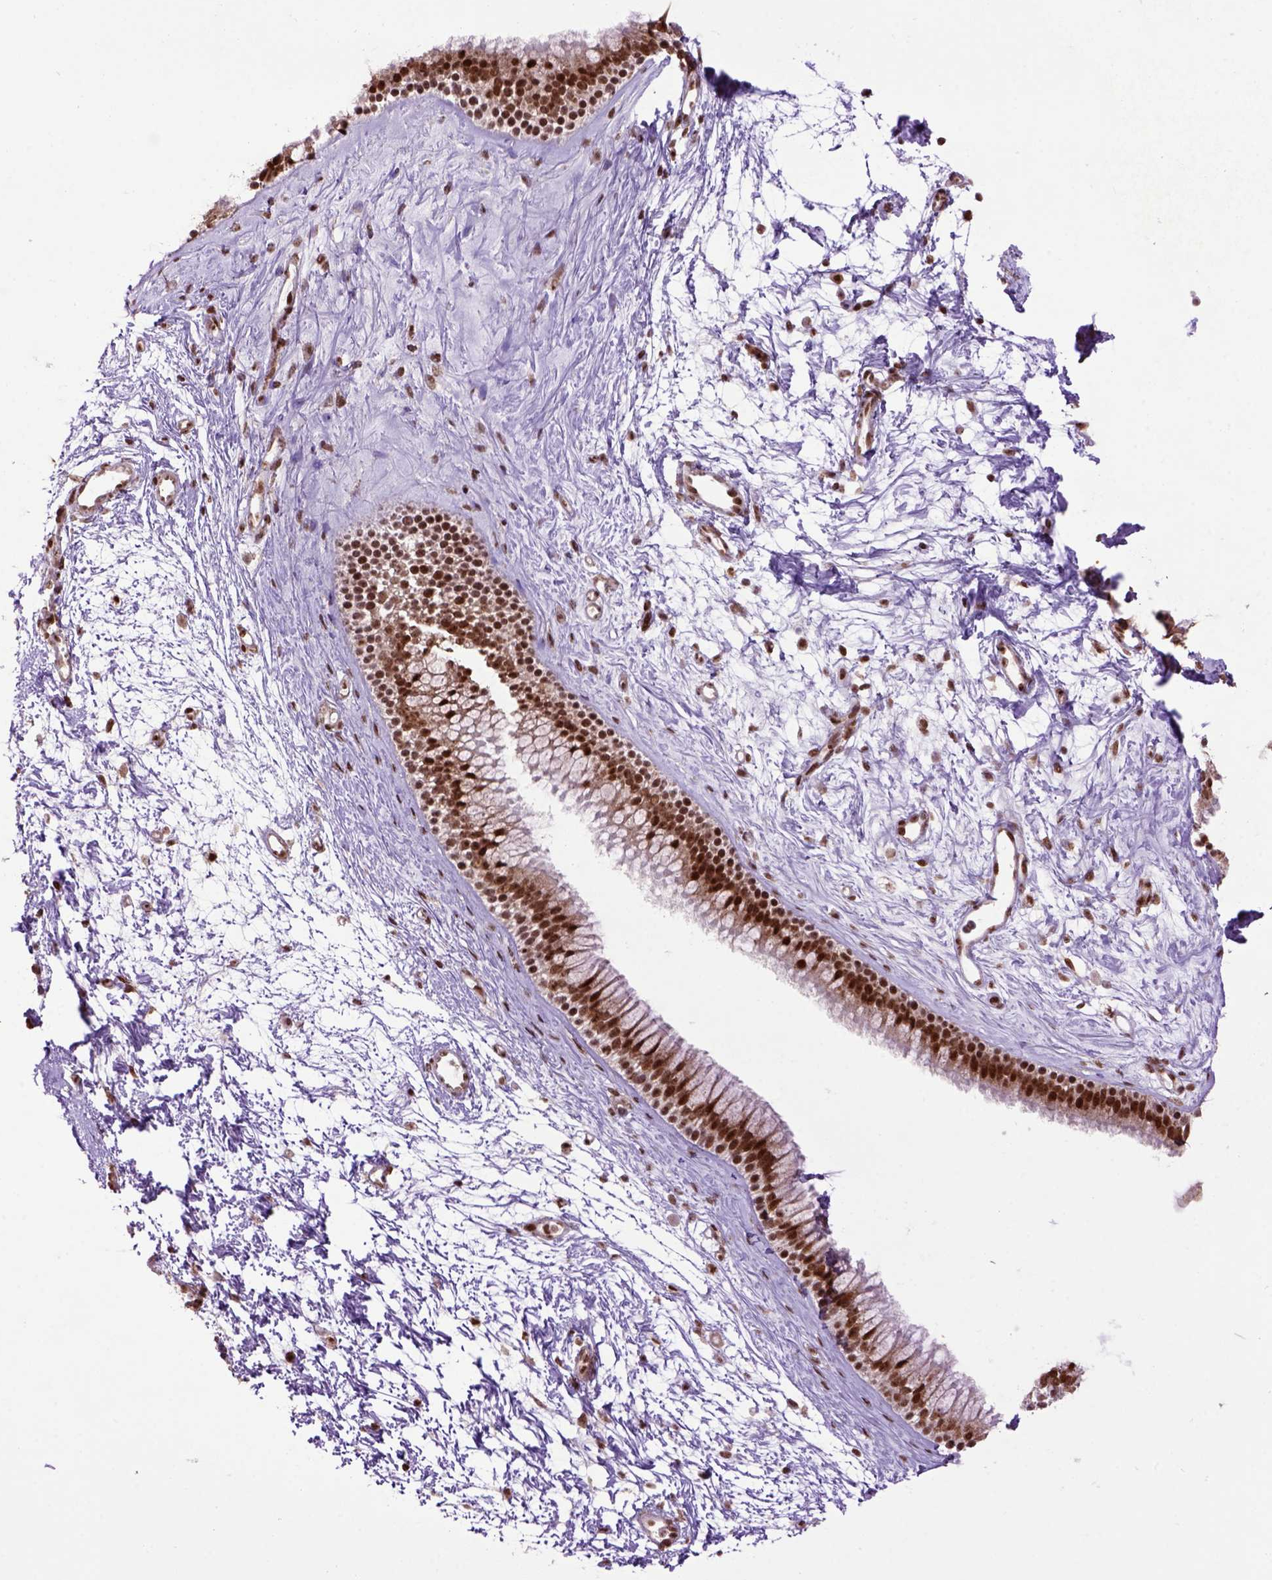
{"staining": {"intensity": "strong", "quantity": ">75%", "location": "nuclear"}, "tissue": "nasopharynx", "cell_type": "Respiratory epithelial cells", "image_type": "normal", "snomed": [{"axis": "morphology", "description": "Normal tissue, NOS"}, {"axis": "topography", "description": "Nasopharynx"}], "caption": "A high-resolution histopathology image shows immunohistochemistry staining of benign nasopharynx, which exhibits strong nuclear staining in about >75% of respiratory epithelial cells. (Stains: DAB (3,3'-diaminobenzidine) in brown, nuclei in blue, Microscopy: brightfield microscopy at high magnification).", "gene": "CELF1", "patient": {"sex": "male", "age": 58}}